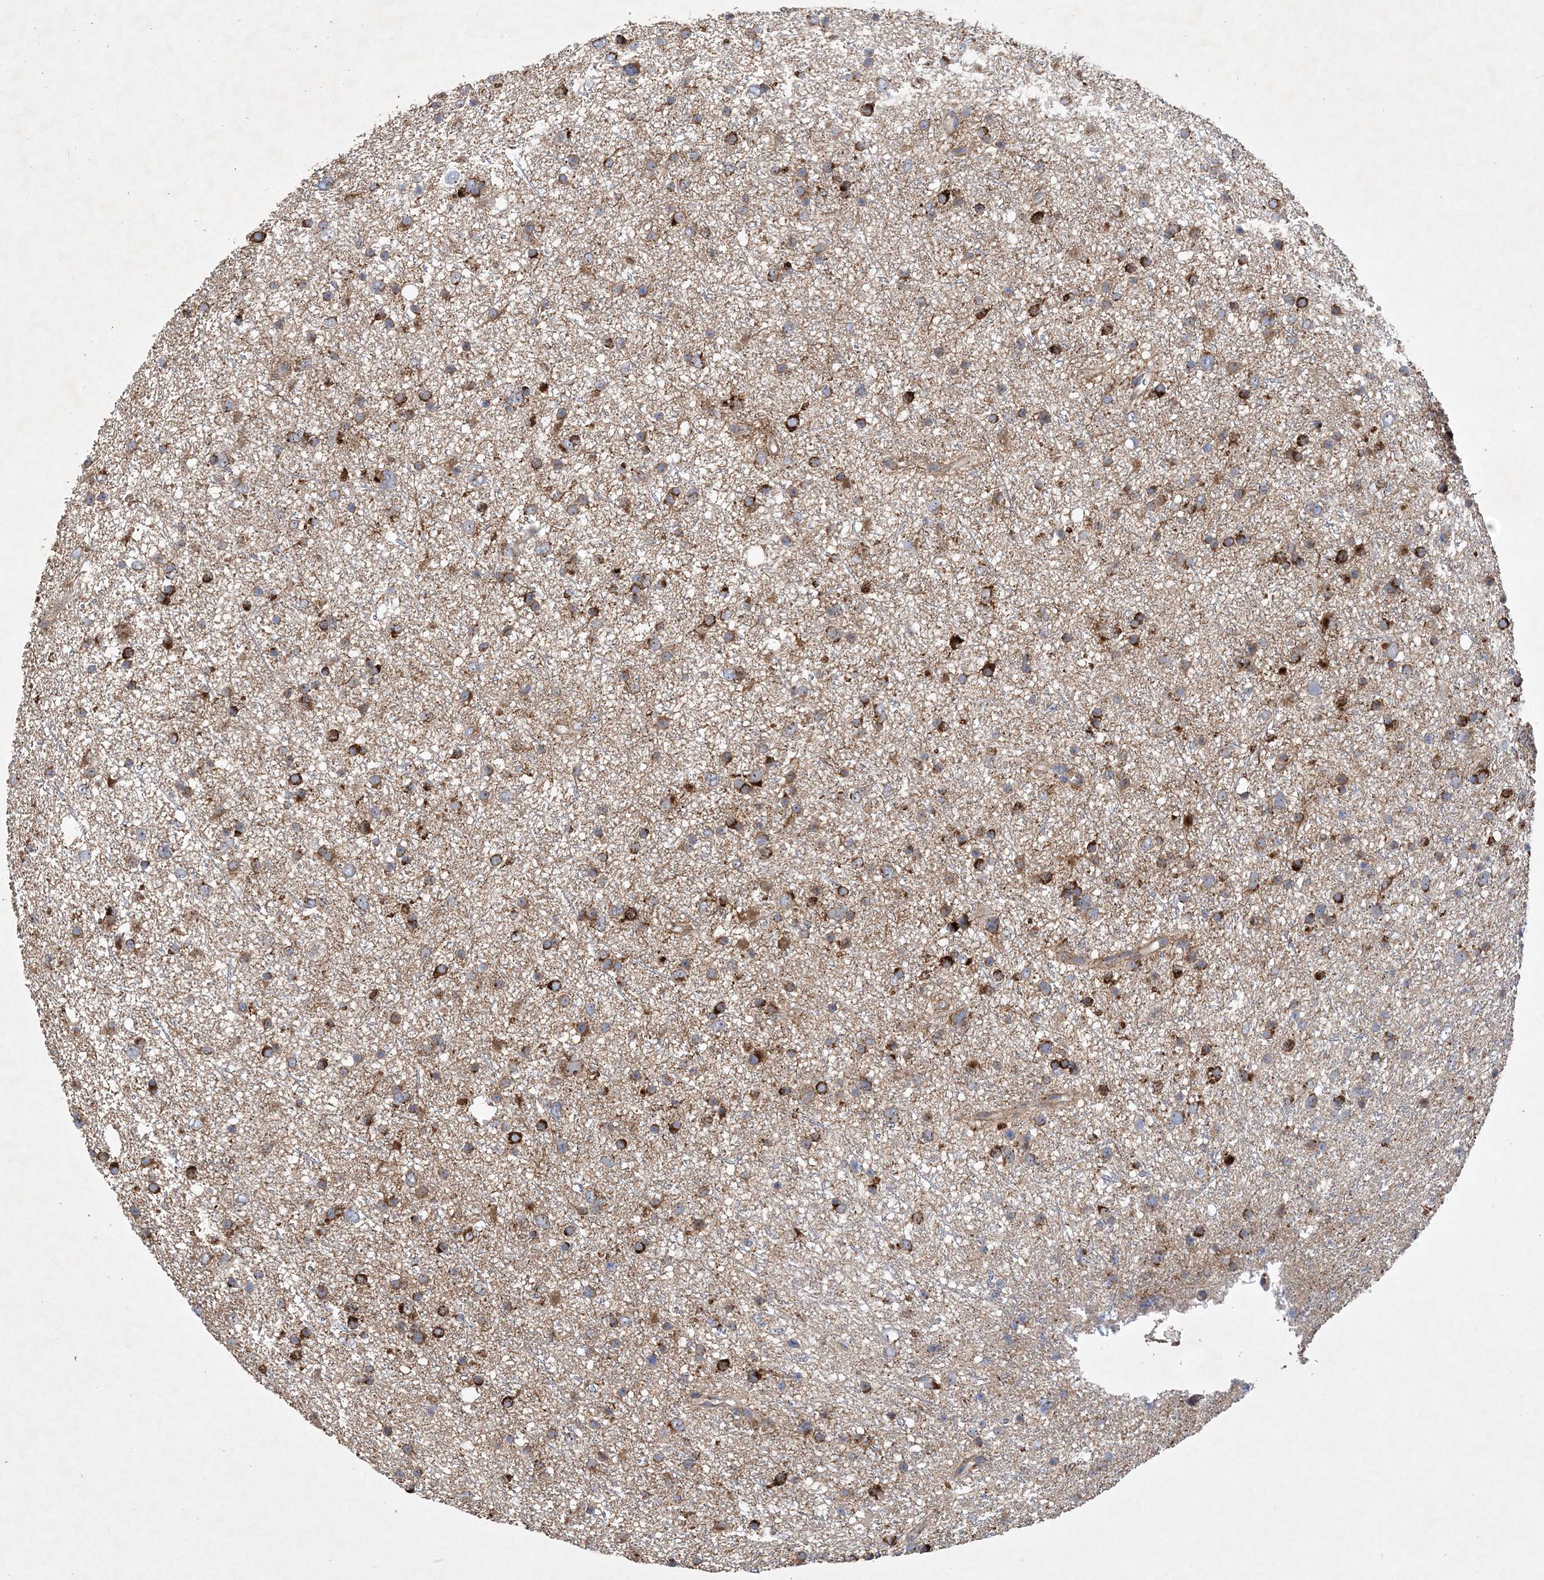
{"staining": {"intensity": "strong", "quantity": ">75%", "location": "cytoplasmic/membranous"}, "tissue": "glioma", "cell_type": "Tumor cells", "image_type": "cancer", "snomed": [{"axis": "morphology", "description": "Glioma, malignant, Low grade"}, {"axis": "topography", "description": "Cerebral cortex"}], "caption": "Low-grade glioma (malignant) stained with DAB IHC displays high levels of strong cytoplasmic/membranous staining in approximately >75% of tumor cells.", "gene": "FEZ2", "patient": {"sex": "female", "age": 39}}